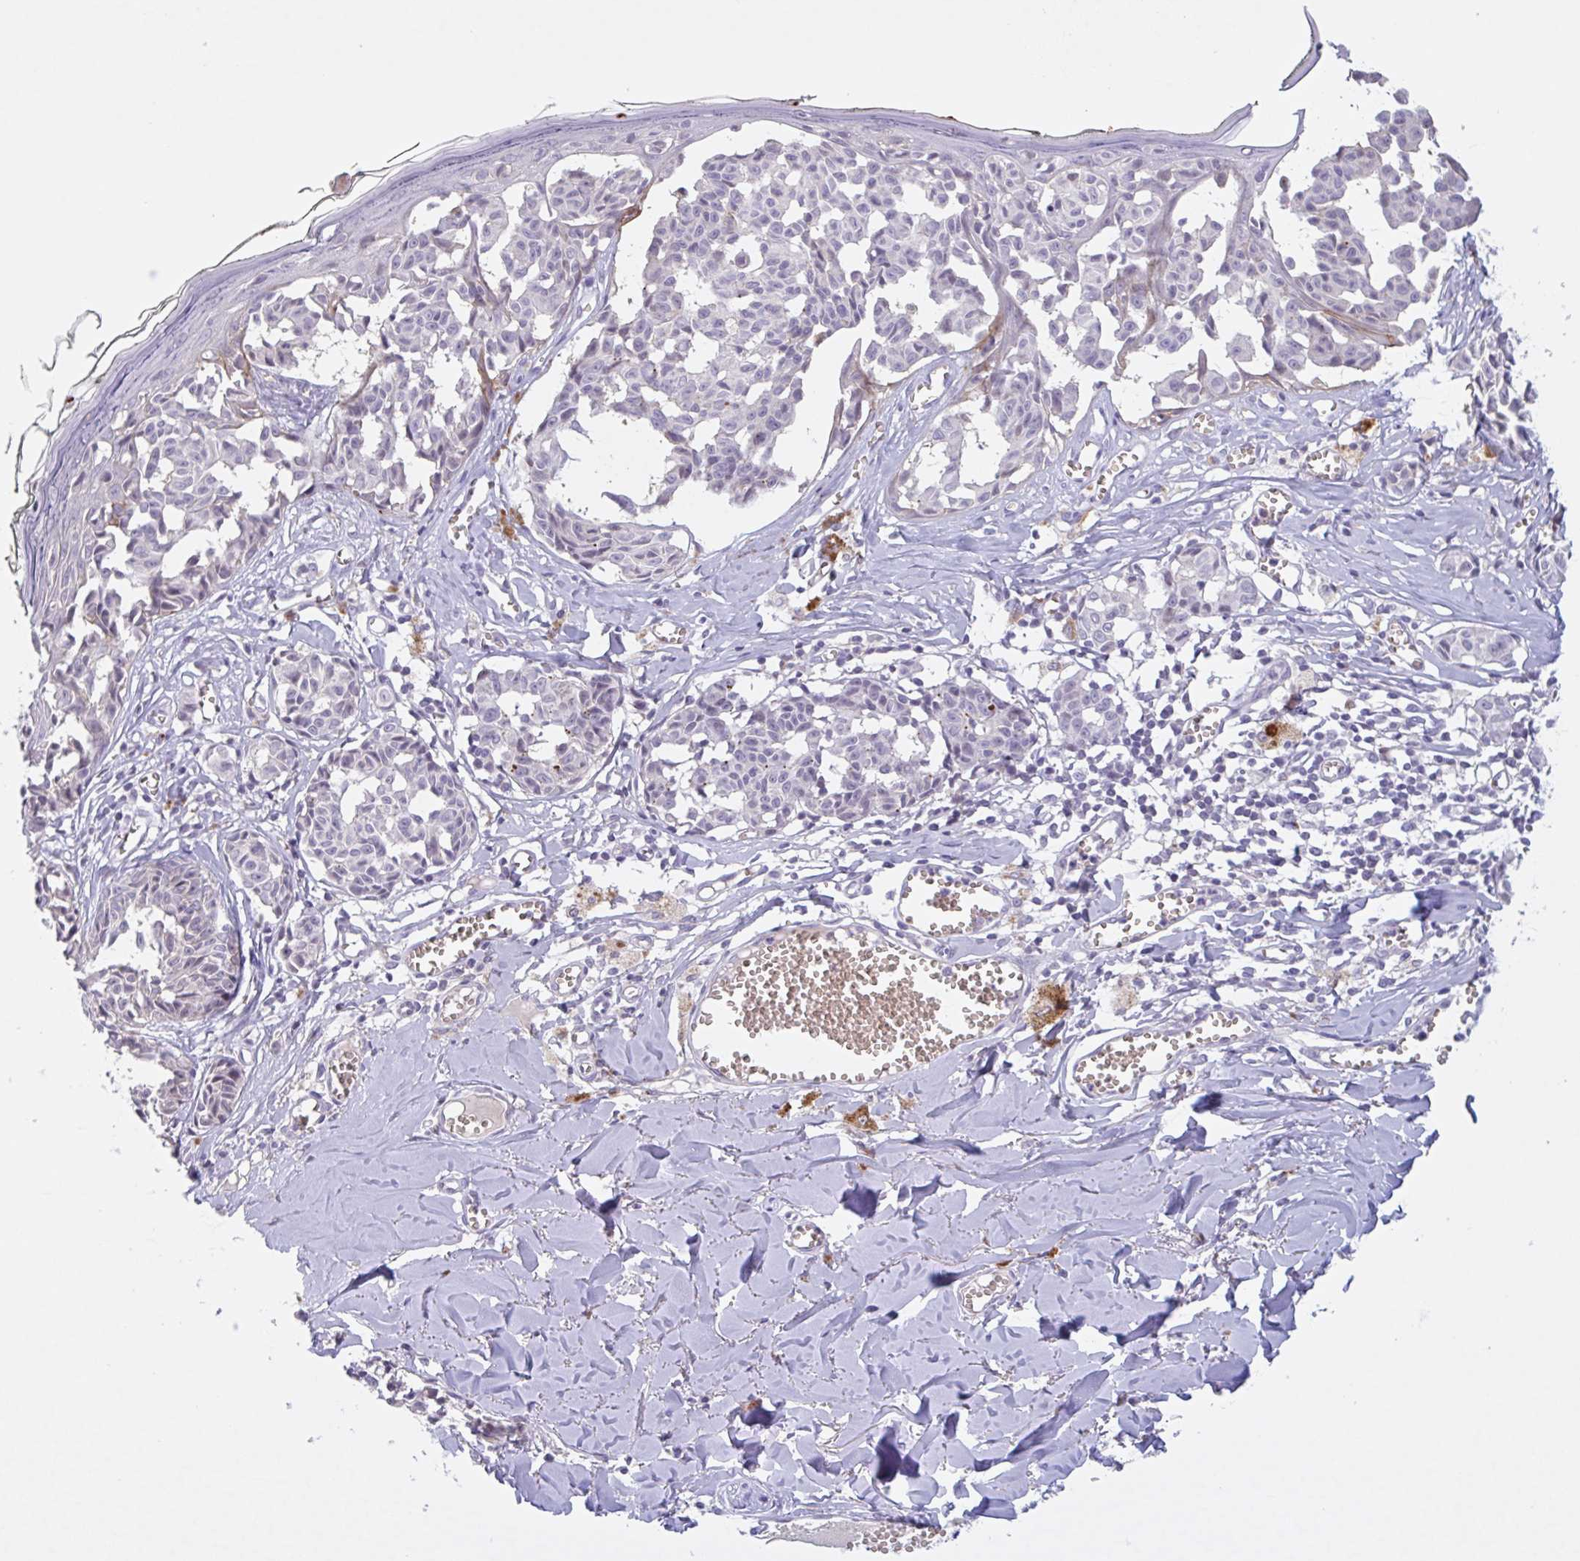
{"staining": {"intensity": "negative", "quantity": "none", "location": "none"}, "tissue": "melanoma", "cell_type": "Tumor cells", "image_type": "cancer", "snomed": [{"axis": "morphology", "description": "Malignant melanoma, NOS"}, {"axis": "topography", "description": "Skin"}], "caption": "Tumor cells are negative for brown protein staining in malignant melanoma.", "gene": "RHAG", "patient": {"sex": "female", "age": 43}}